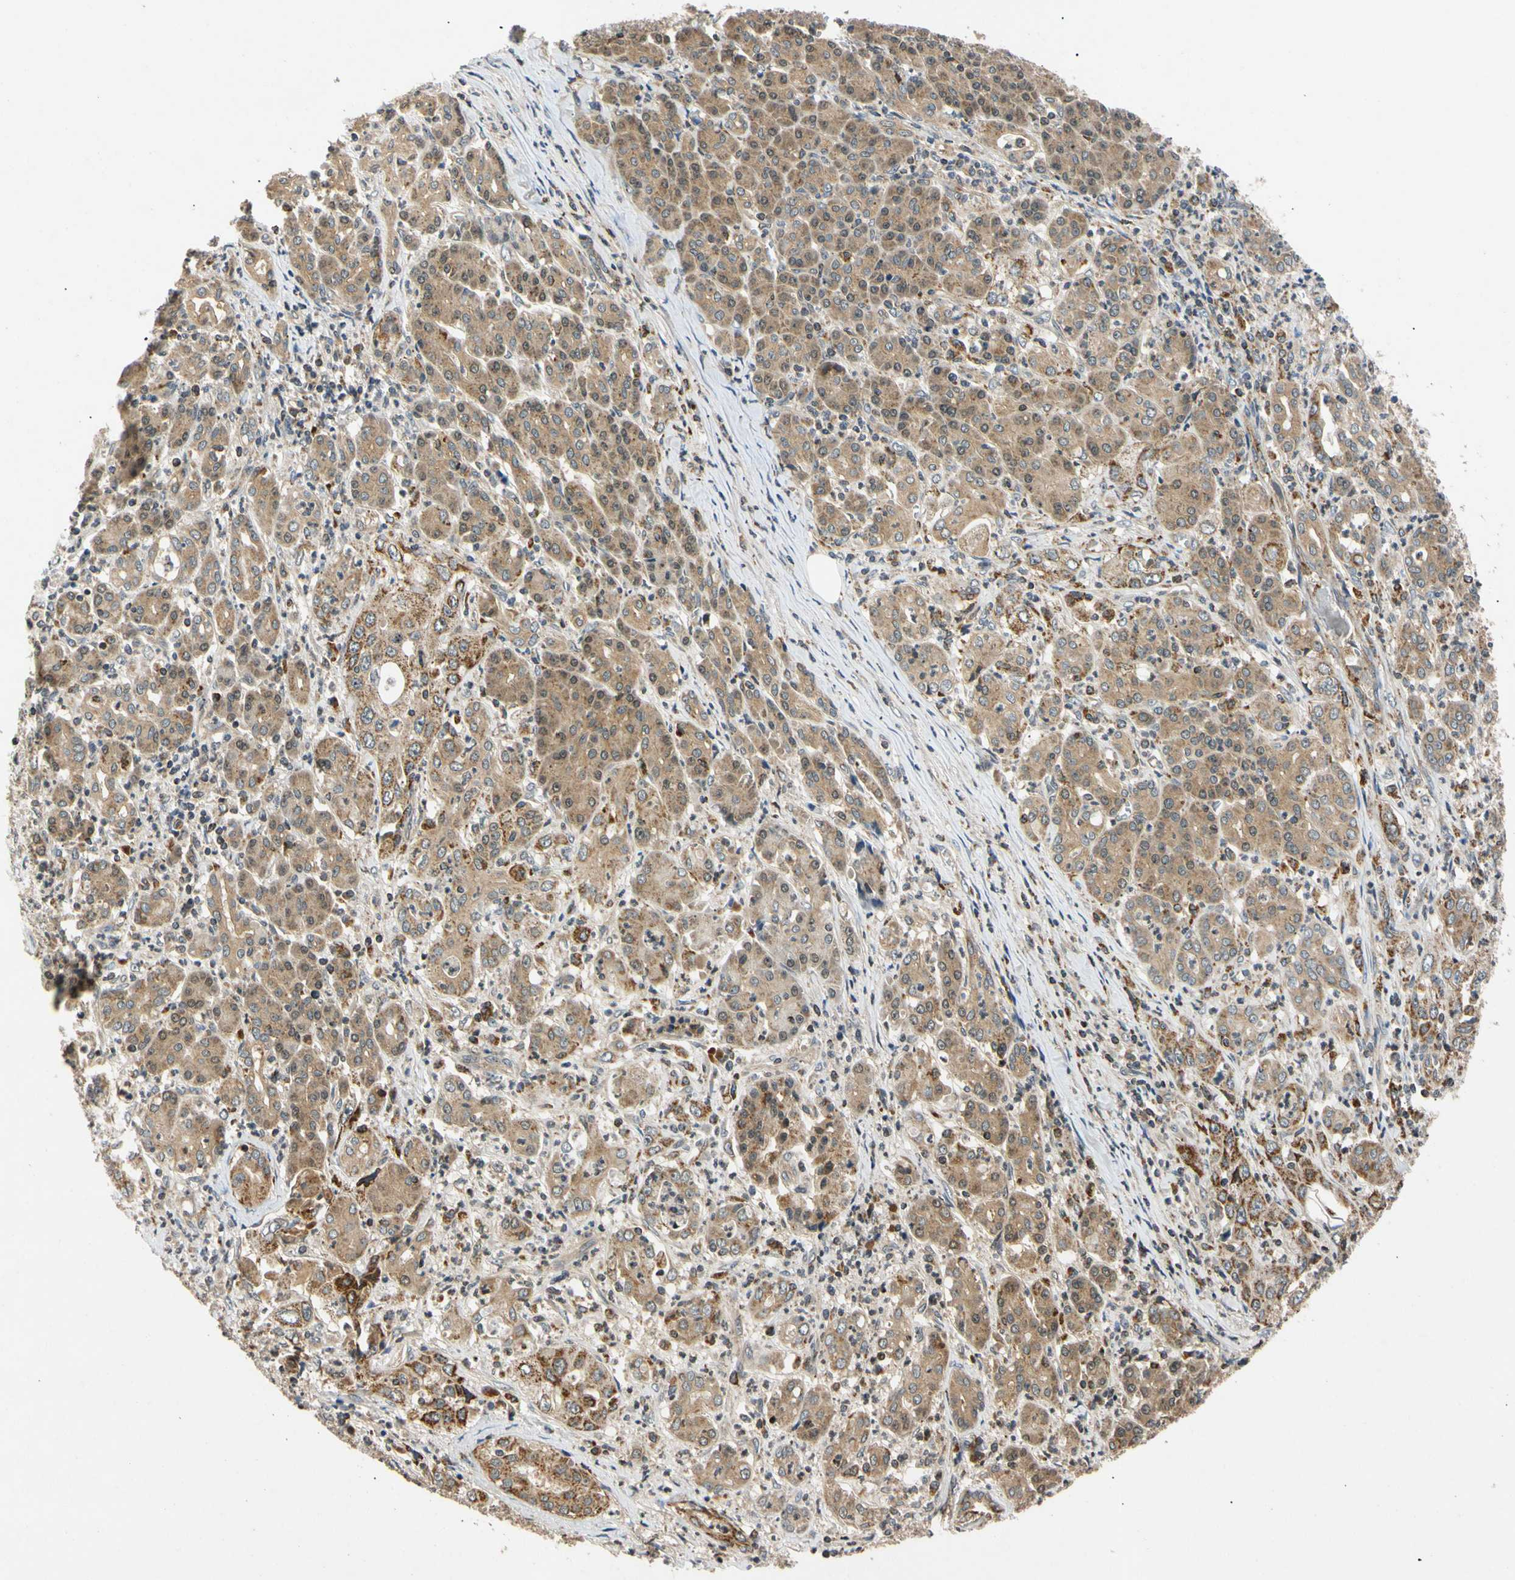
{"staining": {"intensity": "moderate", "quantity": ">75%", "location": "cytoplasmic/membranous"}, "tissue": "pancreatic cancer", "cell_type": "Tumor cells", "image_type": "cancer", "snomed": [{"axis": "morphology", "description": "Adenocarcinoma, NOS"}, {"axis": "topography", "description": "Pancreas"}], "caption": "Protein expression by IHC displays moderate cytoplasmic/membranous staining in approximately >75% of tumor cells in pancreatic adenocarcinoma.", "gene": "MRPS22", "patient": {"sex": "male", "age": 70}}